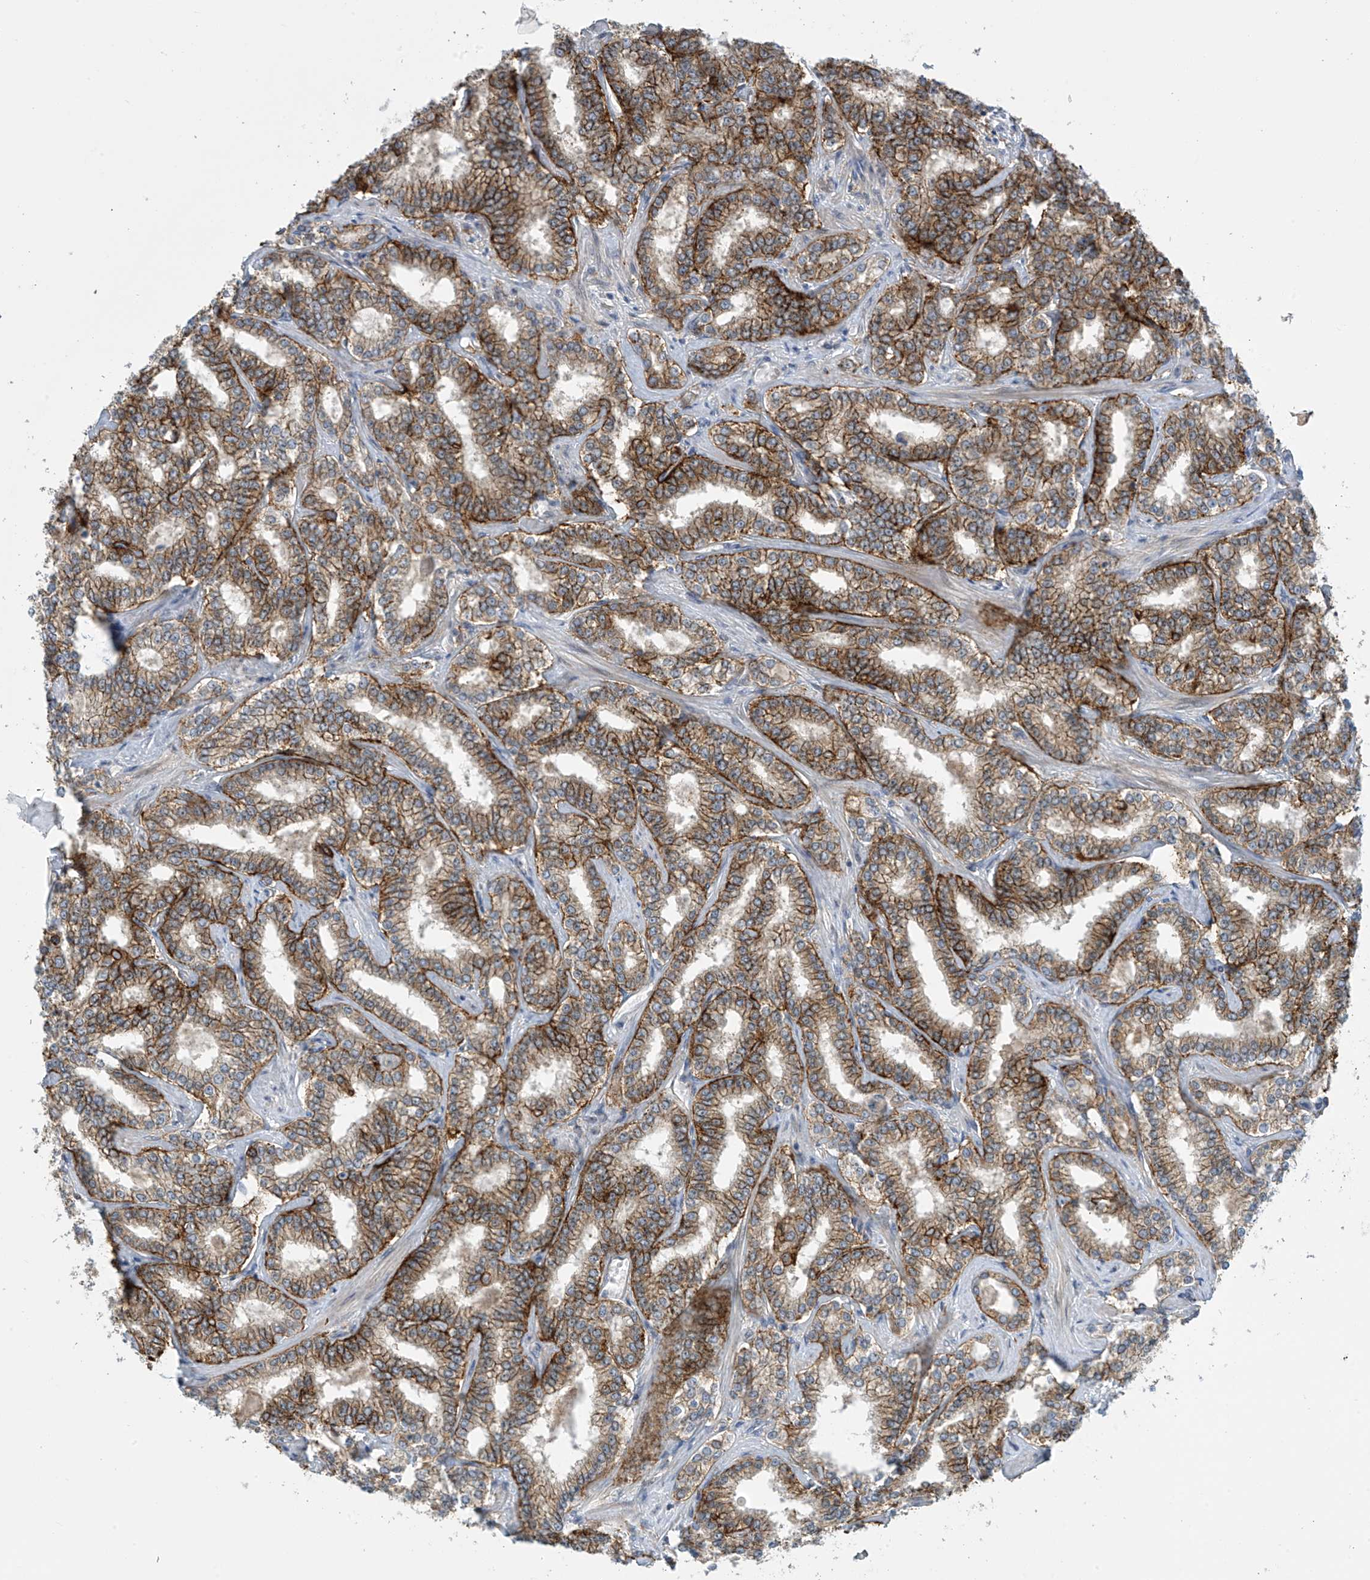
{"staining": {"intensity": "moderate", "quantity": ">75%", "location": "cytoplasmic/membranous"}, "tissue": "prostate cancer", "cell_type": "Tumor cells", "image_type": "cancer", "snomed": [{"axis": "morphology", "description": "Normal tissue, NOS"}, {"axis": "morphology", "description": "Adenocarcinoma, High grade"}, {"axis": "topography", "description": "Prostate"}], "caption": "DAB (3,3'-diaminobenzidine) immunohistochemical staining of human prostate cancer (adenocarcinoma (high-grade)) displays moderate cytoplasmic/membranous protein expression in about >75% of tumor cells. The staining was performed using DAB (3,3'-diaminobenzidine), with brown indicating positive protein expression. Nuclei are stained blue with hematoxylin.", "gene": "FSD1L", "patient": {"sex": "male", "age": 83}}